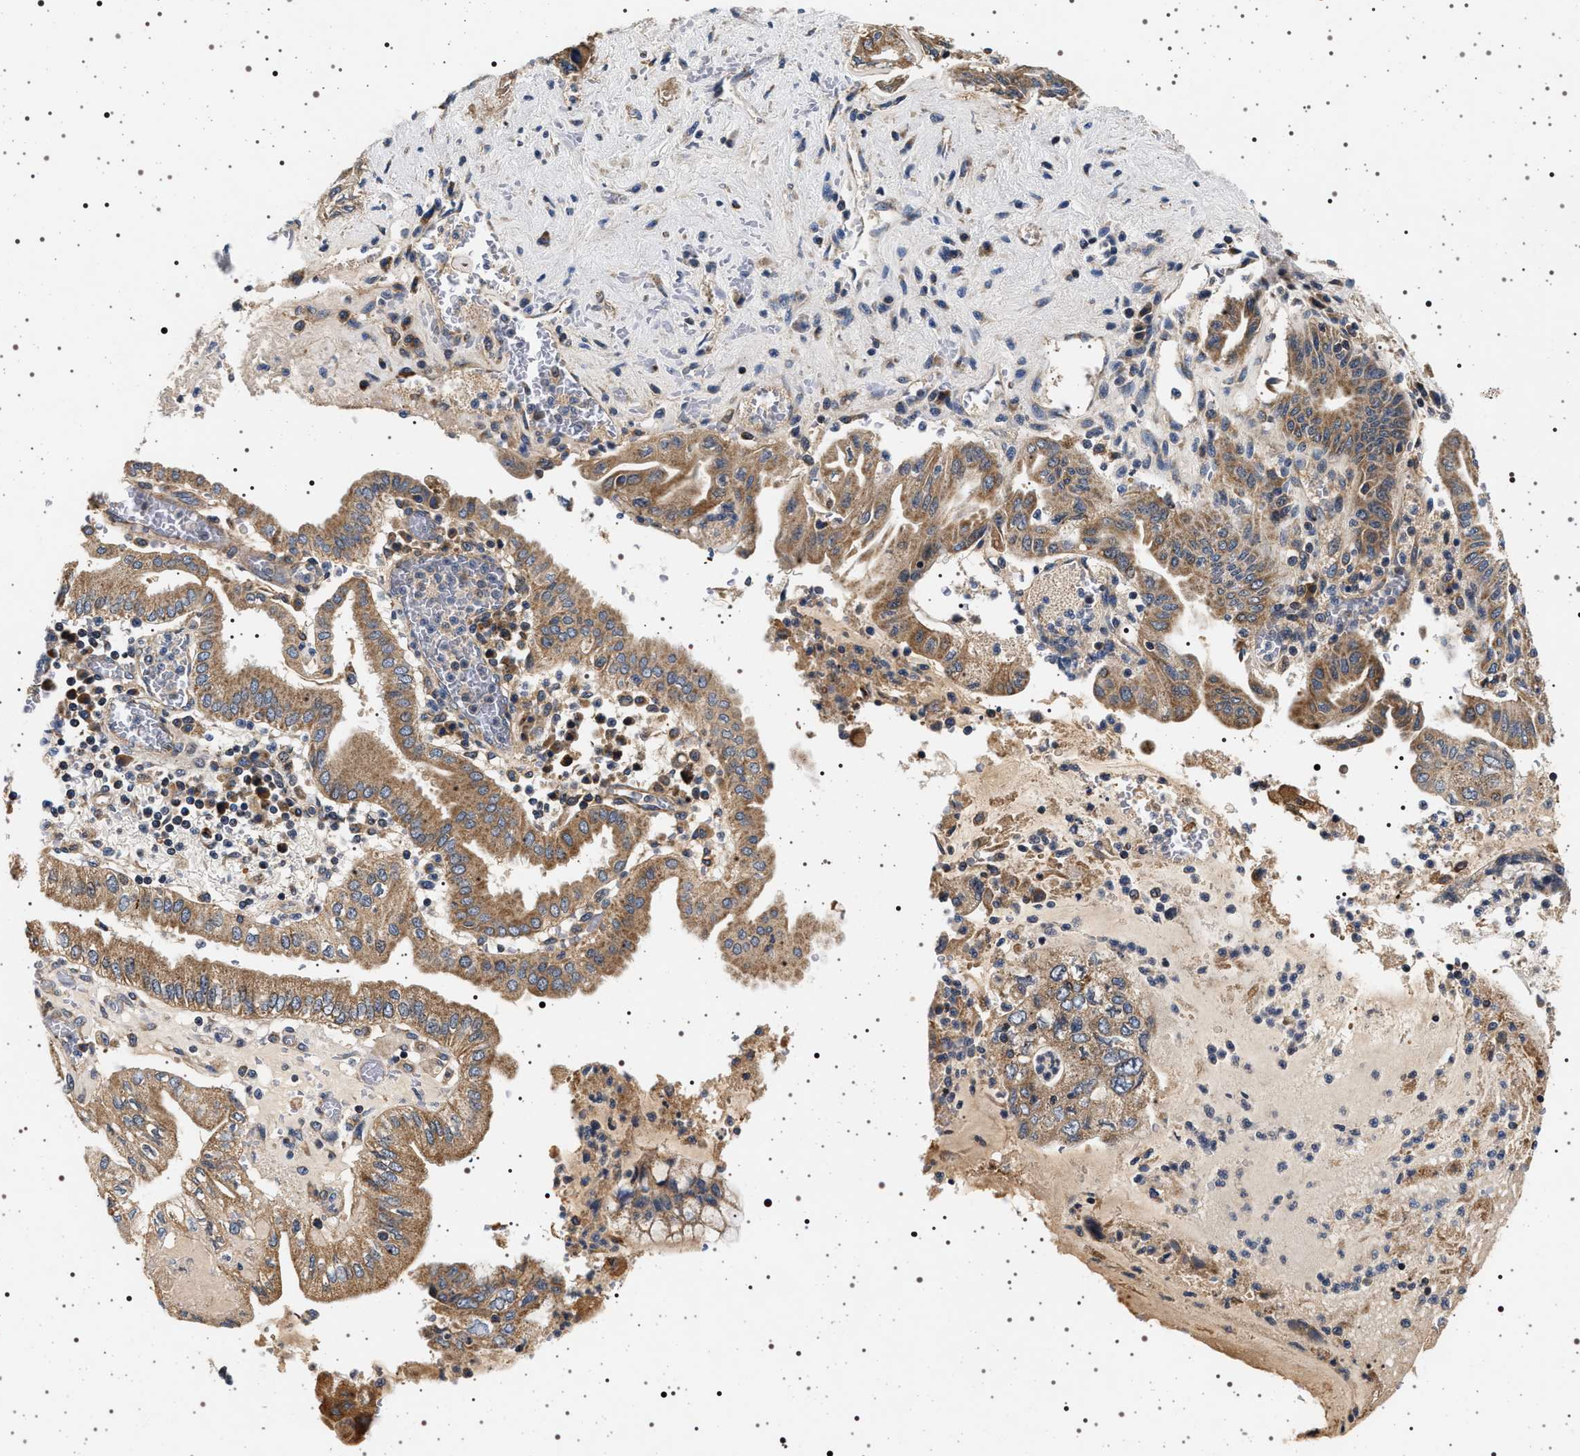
{"staining": {"intensity": "moderate", "quantity": ">75%", "location": "cytoplasmic/membranous"}, "tissue": "pancreatic cancer", "cell_type": "Tumor cells", "image_type": "cancer", "snomed": [{"axis": "morphology", "description": "Adenocarcinoma, NOS"}, {"axis": "topography", "description": "Pancreas"}], "caption": "Tumor cells exhibit medium levels of moderate cytoplasmic/membranous expression in approximately >75% of cells in human adenocarcinoma (pancreatic).", "gene": "DCBLD2", "patient": {"sex": "female", "age": 73}}